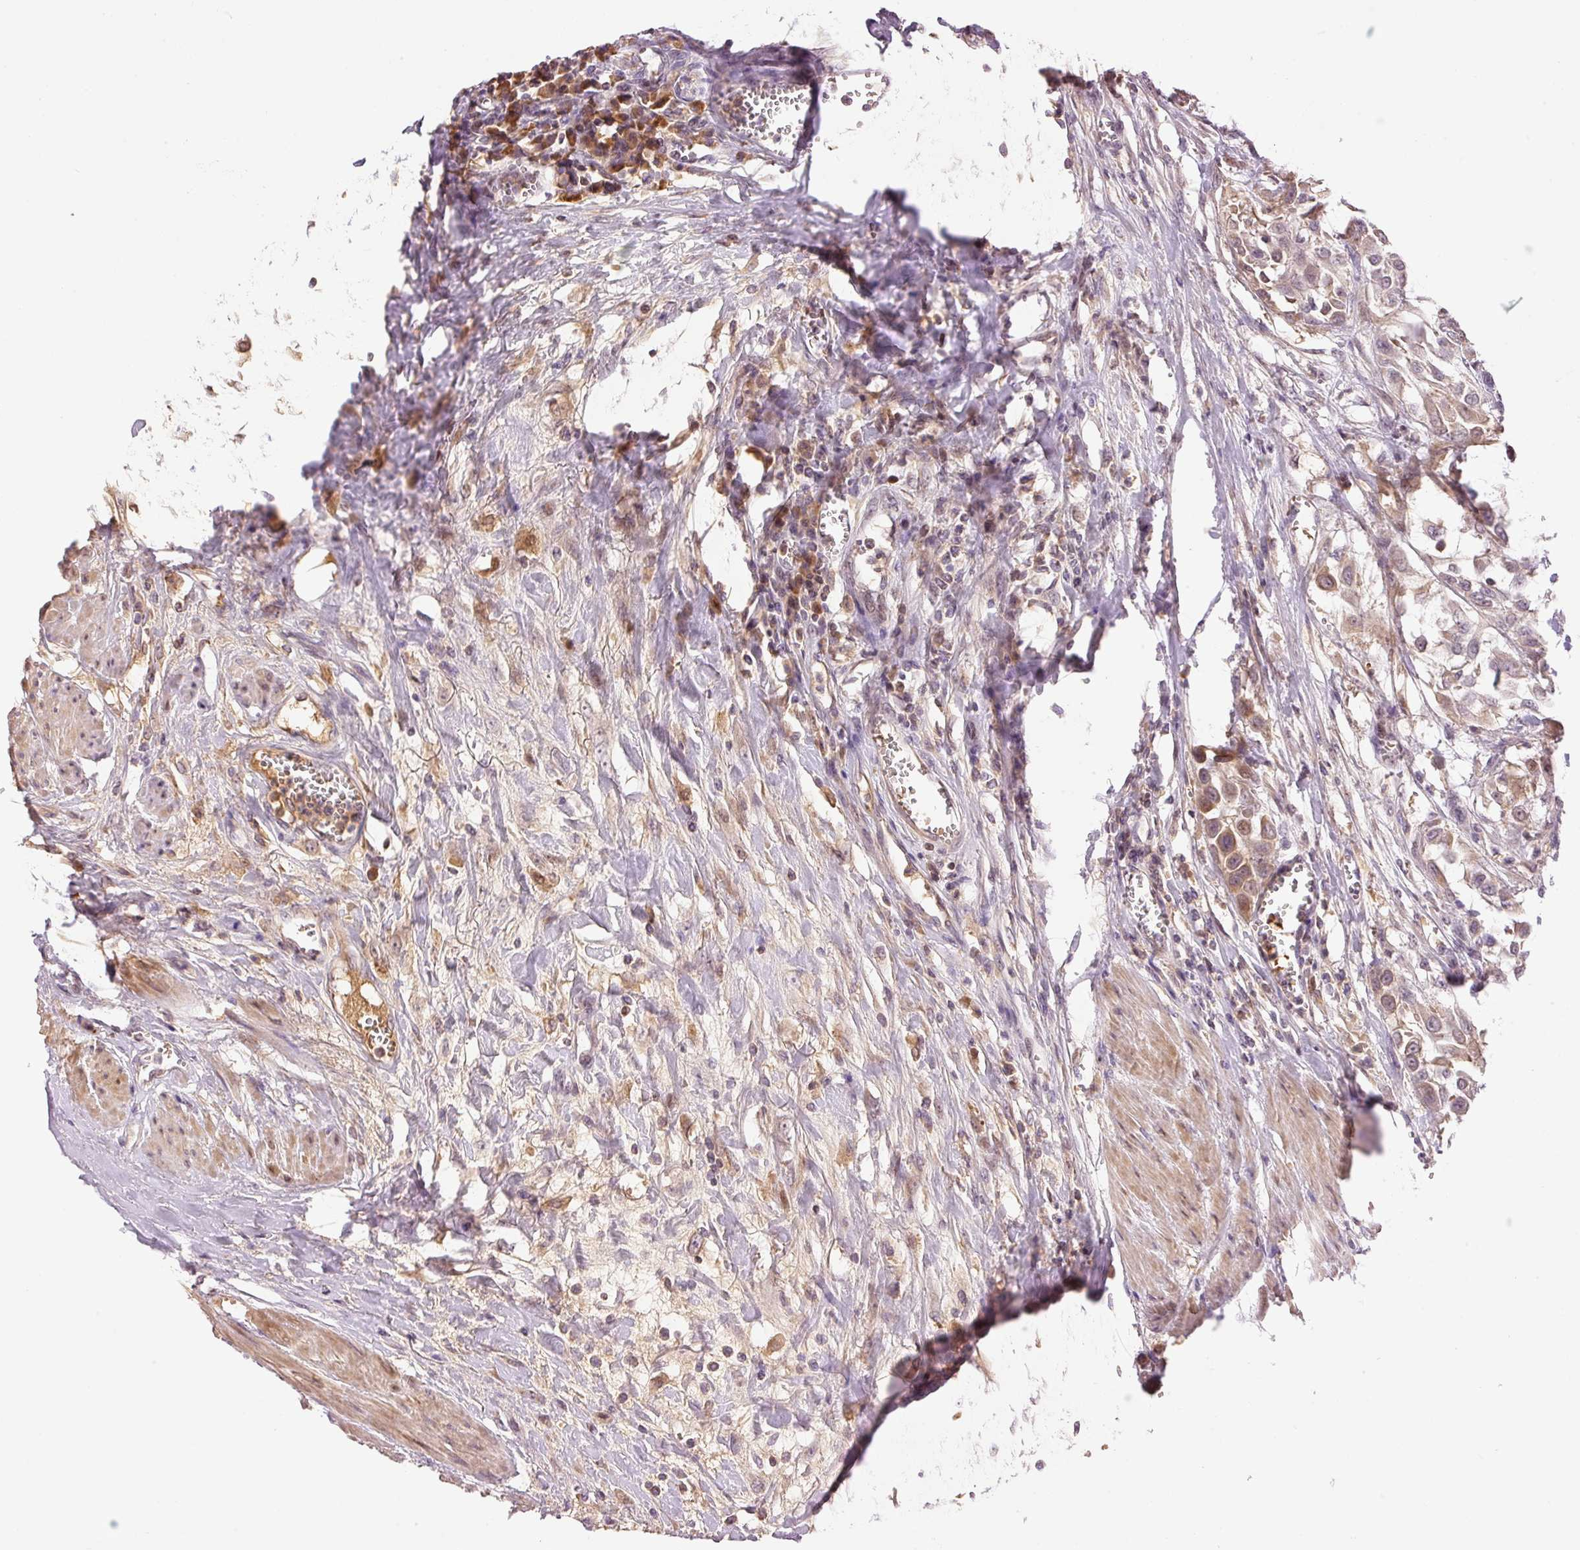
{"staining": {"intensity": "moderate", "quantity": "25%-75%", "location": "cytoplasmic/membranous"}, "tissue": "urothelial cancer", "cell_type": "Tumor cells", "image_type": "cancer", "snomed": [{"axis": "morphology", "description": "Urothelial carcinoma, High grade"}, {"axis": "topography", "description": "Urinary bladder"}], "caption": "Urothelial cancer stained with a protein marker shows moderate staining in tumor cells.", "gene": "CMTM8", "patient": {"sex": "male", "age": 57}}